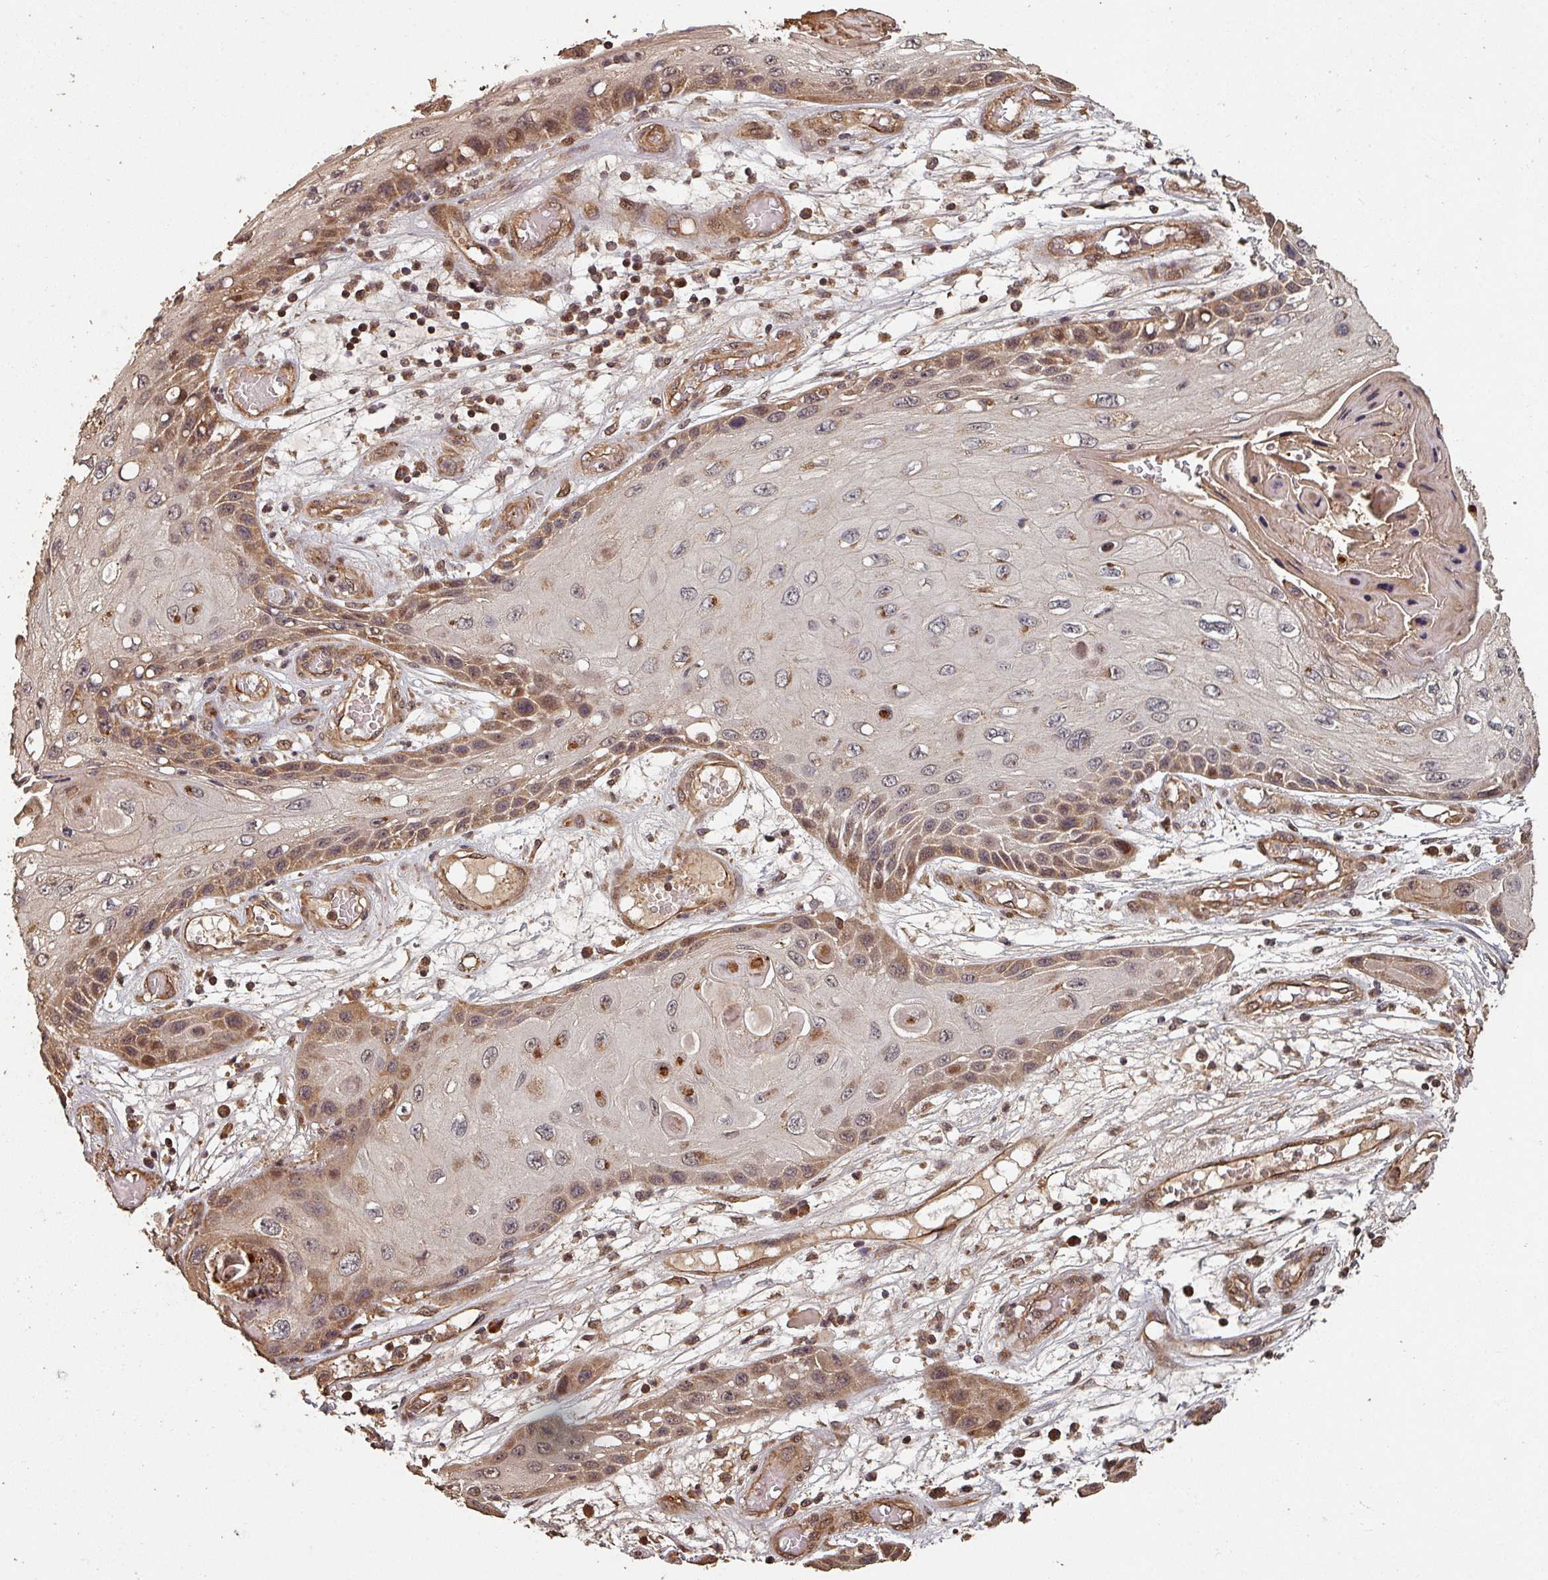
{"staining": {"intensity": "moderate", "quantity": "25%-75%", "location": "cytoplasmic/membranous,nuclear"}, "tissue": "skin cancer", "cell_type": "Tumor cells", "image_type": "cancer", "snomed": [{"axis": "morphology", "description": "Squamous cell carcinoma, NOS"}, {"axis": "topography", "description": "Skin"}, {"axis": "topography", "description": "Vulva"}], "caption": "The immunohistochemical stain labels moderate cytoplasmic/membranous and nuclear staining in tumor cells of squamous cell carcinoma (skin) tissue.", "gene": "EID1", "patient": {"sex": "female", "age": 44}}